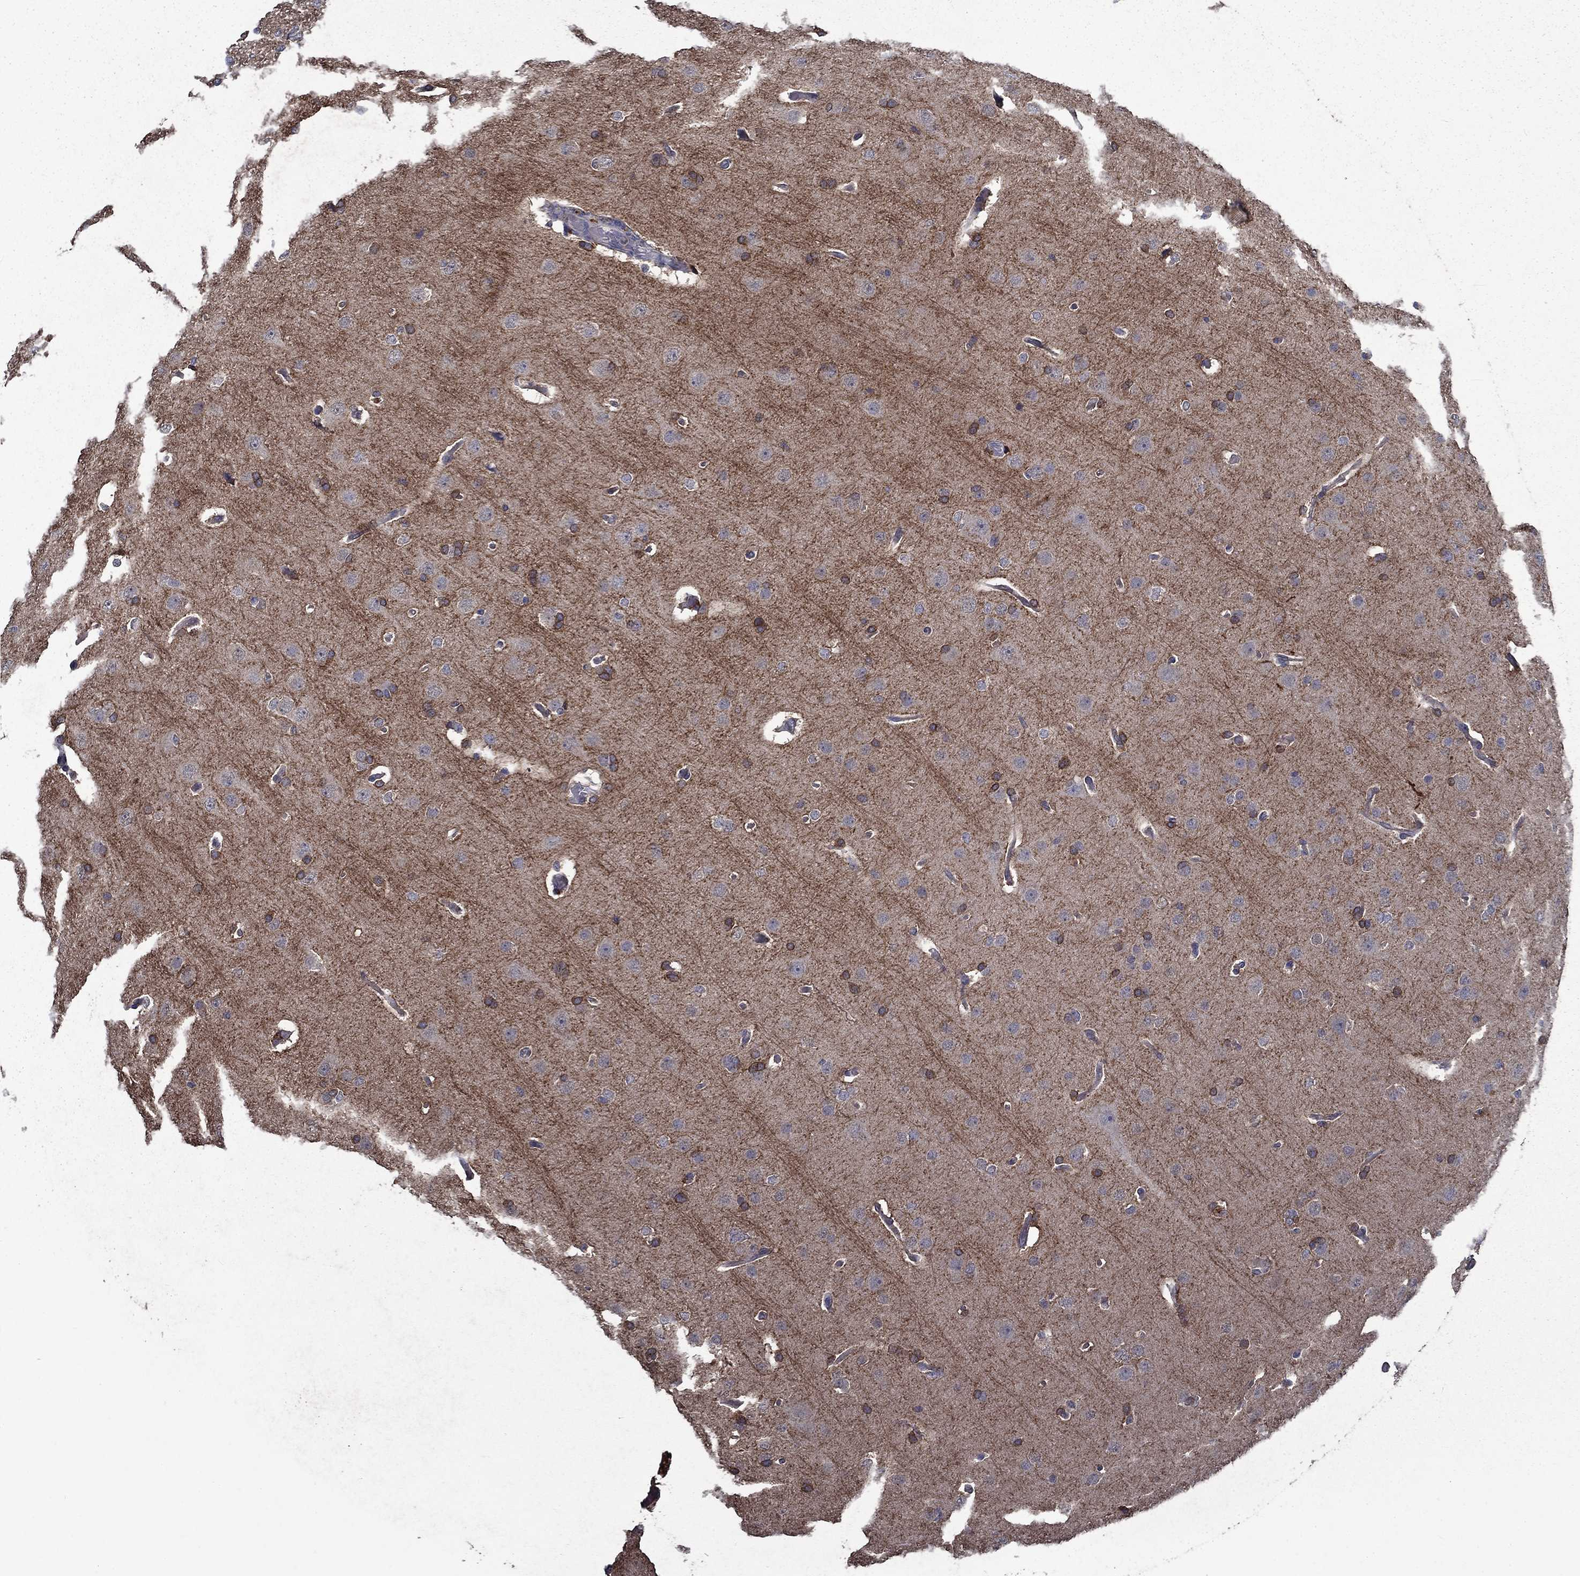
{"staining": {"intensity": "negative", "quantity": "none", "location": "none"}, "tissue": "glioma", "cell_type": "Tumor cells", "image_type": "cancer", "snomed": [{"axis": "morphology", "description": "Glioma, malignant, Low grade"}, {"axis": "topography", "description": "Brain"}], "caption": "The photomicrograph displays no staining of tumor cells in glioma.", "gene": "SLC44A1", "patient": {"sex": "male", "age": 41}}